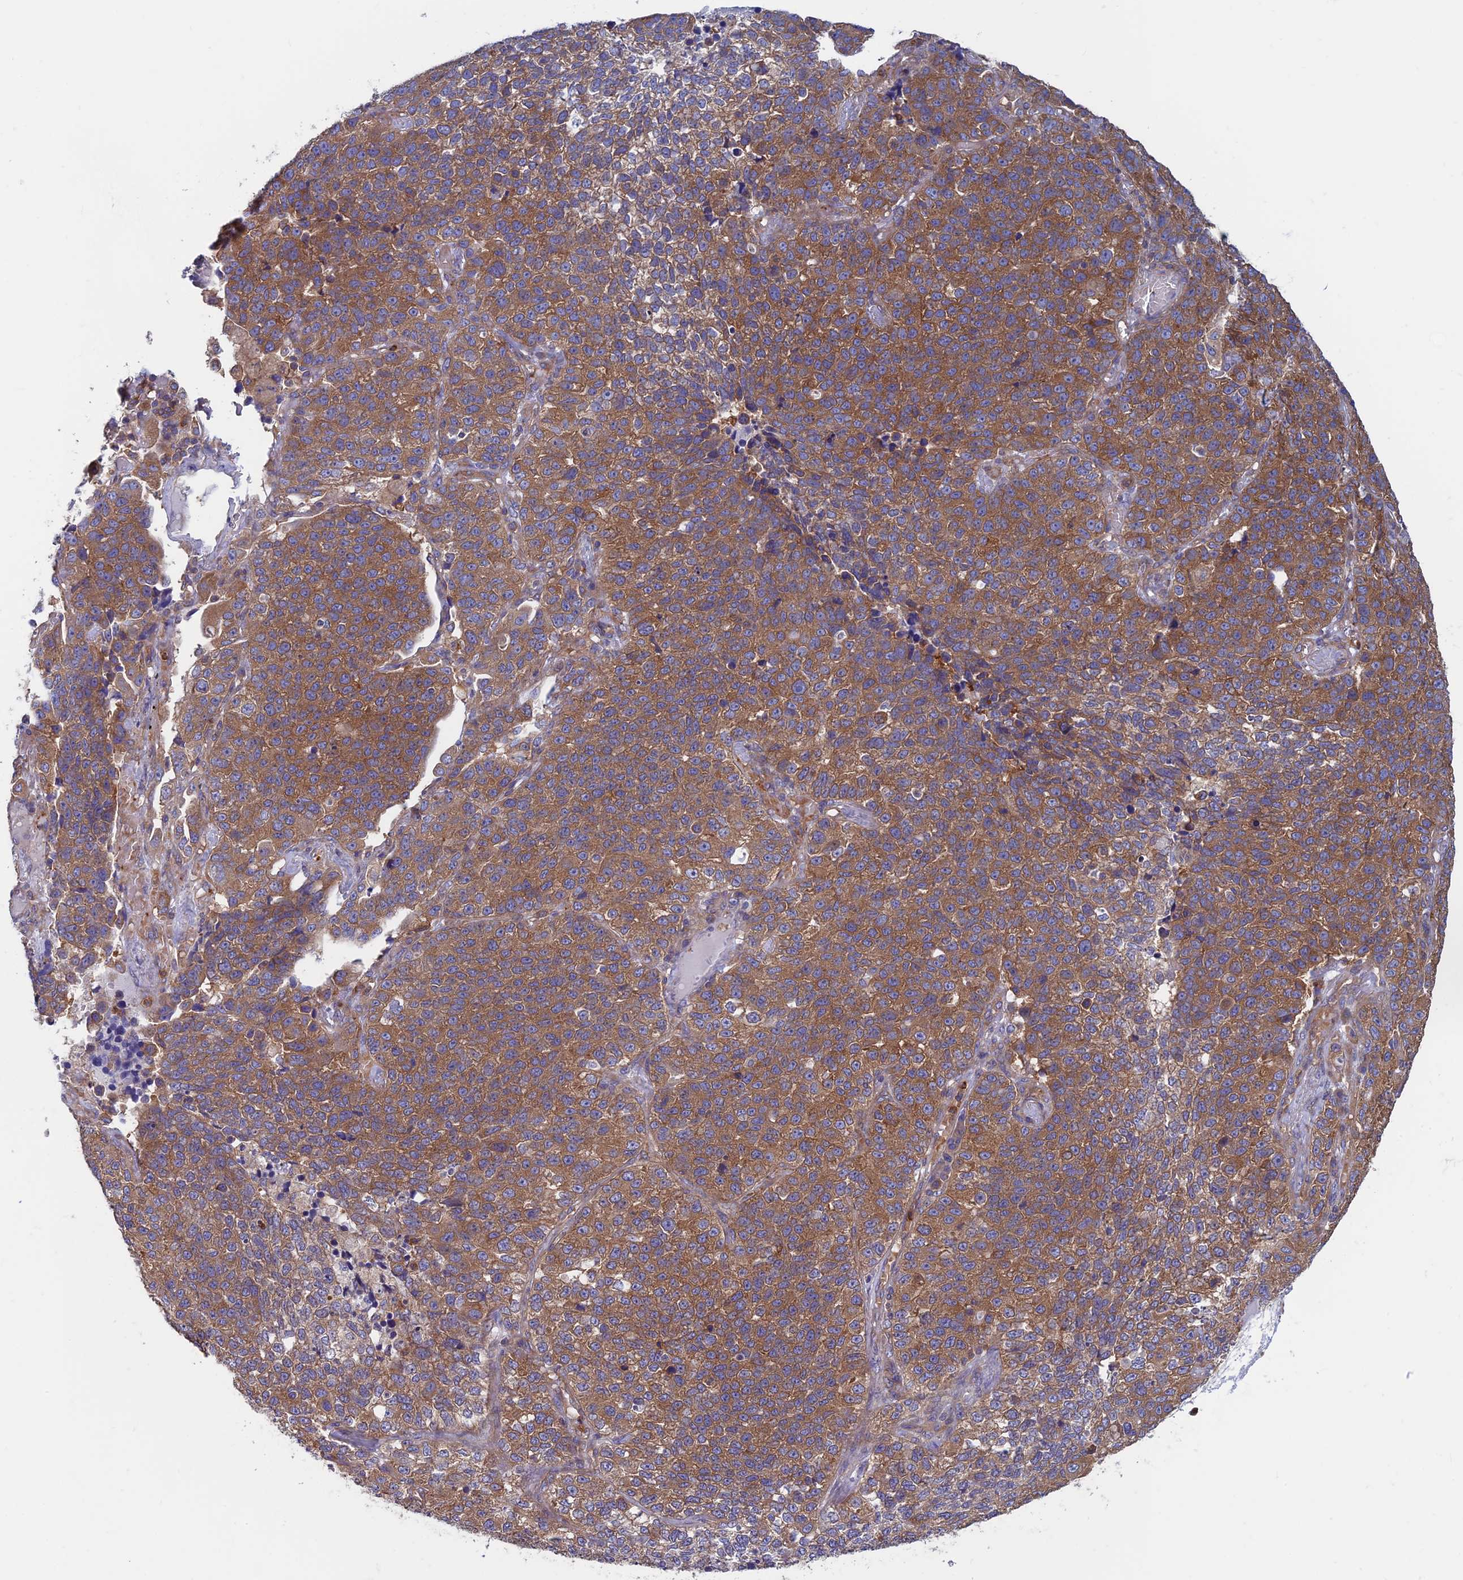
{"staining": {"intensity": "moderate", "quantity": ">75%", "location": "cytoplasmic/membranous"}, "tissue": "lung cancer", "cell_type": "Tumor cells", "image_type": "cancer", "snomed": [{"axis": "morphology", "description": "Adenocarcinoma, NOS"}, {"axis": "topography", "description": "Lung"}], "caption": "Lung cancer (adenocarcinoma) stained with DAB (3,3'-diaminobenzidine) IHC displays medium levels of moderate cytoplasmic/membranous positivity in about >75% of tumor cells.", "gene": "DNM1L", "patient": {"sex": "male", "age": 49}}